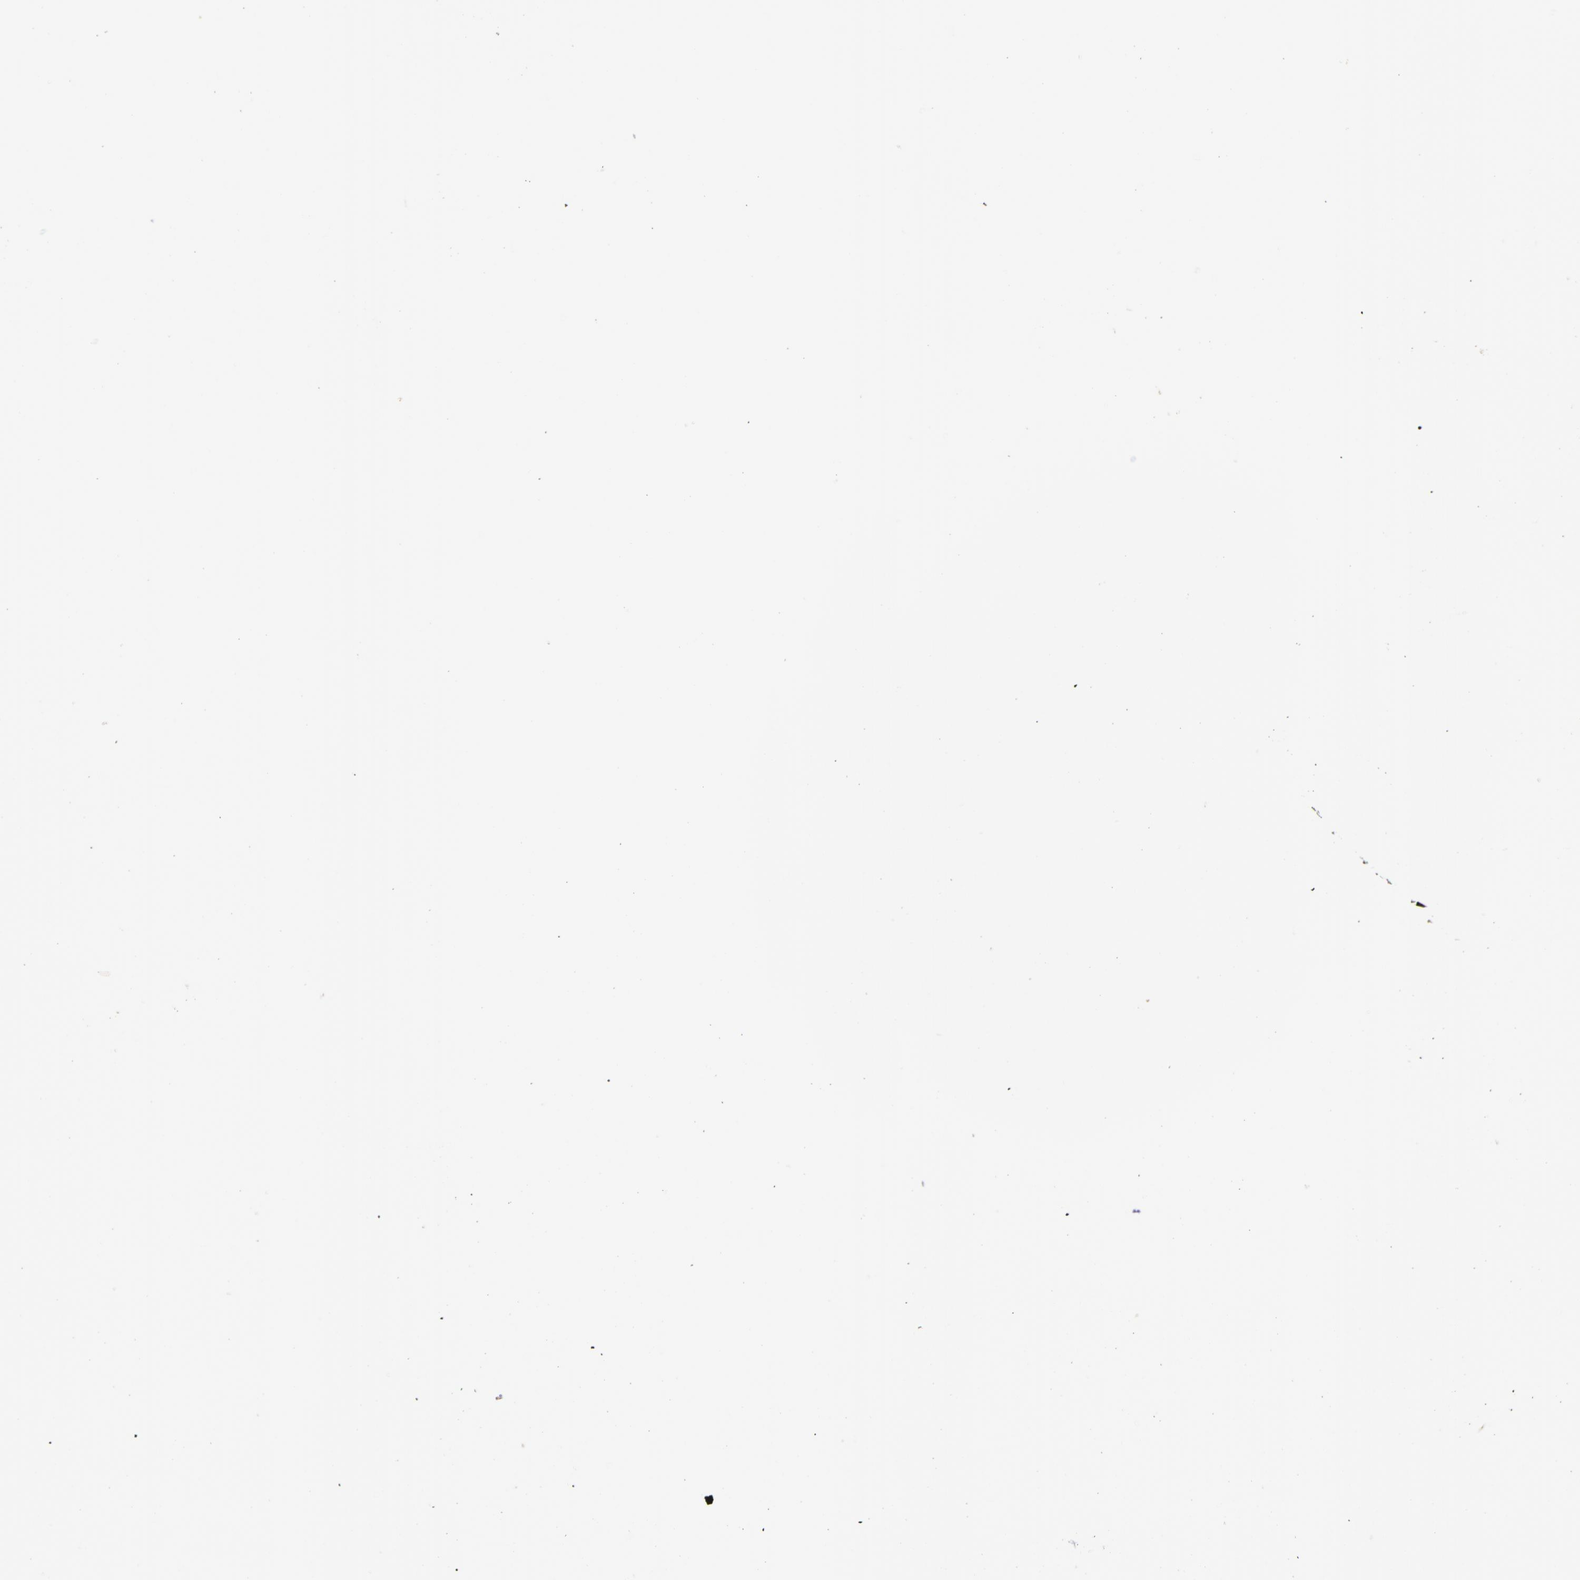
{"staining": {"intensity": "negative", "quantity": "none", "location": "none"}, "tissue": "endometrial cancer", "cell_type": "Tumor cells", "image_type": "cancer", "snomed": [{"axis": "morphology", "description": "Adenocarcinoma, NOS"}, {"axis": "topography", "description": "Endometrium"}], "caption": "Endometrial cancer (adenocarcinoma) was stained to show a protein in brown. There is no significant staining in tumor cells. (Brightfield microscopy of DAB immunohistochemistry (IHC) at high magnification).", "gene": "FGB", "patient": {"sex": "female", "age": 75}}